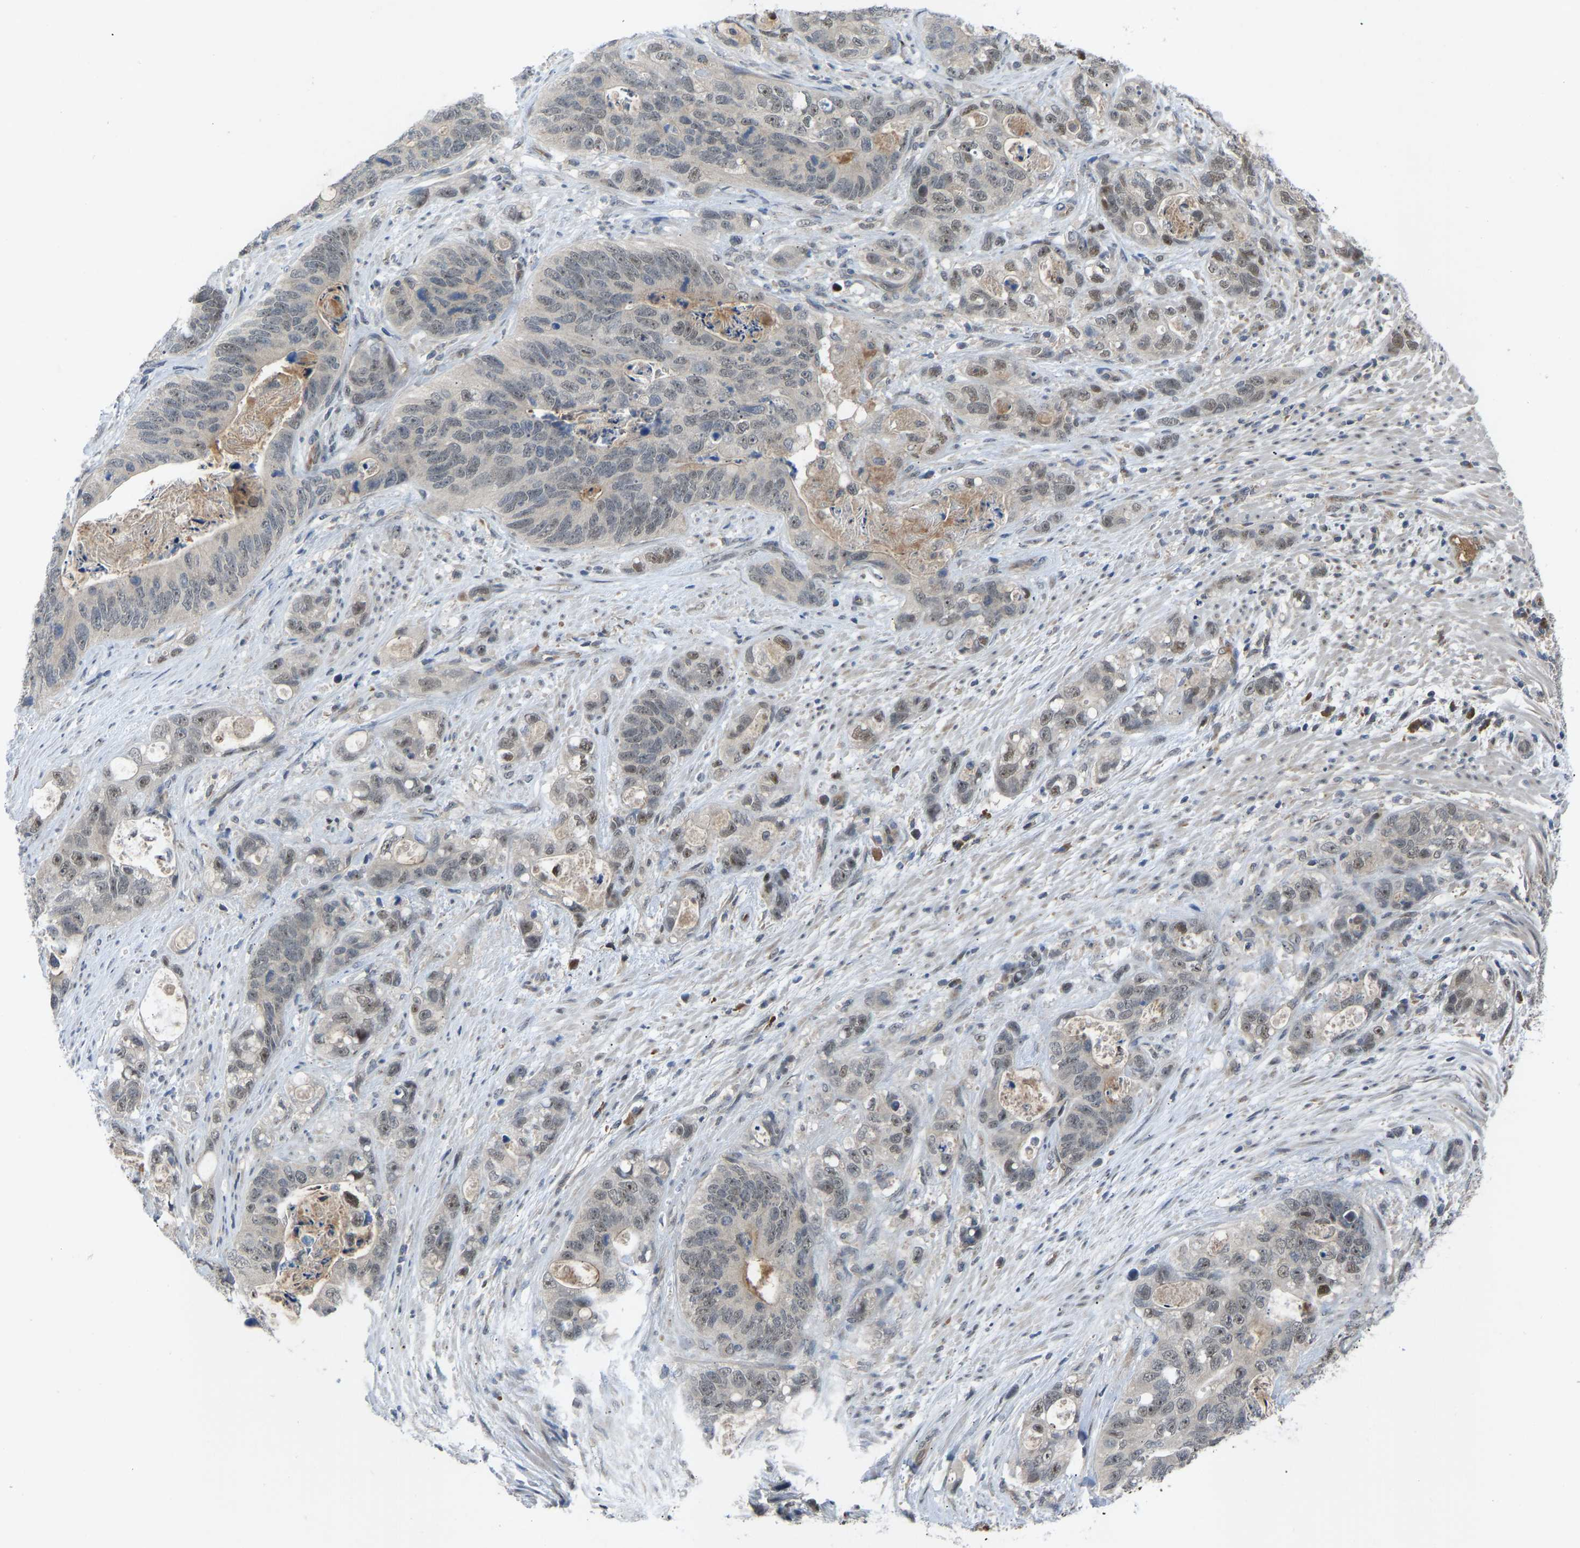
{"staining": {"intensity": "weak", "quantity": "25%-75%", "location": "nuclear"}, "tissue": "stomach cancer", "cell_type": "Tumor cells", "image_type": "cancer", "snomed": [{"axis": "morphology", "description": "Normal tissue, NOS"}, {"axis": "morphology", "description": "Adenocarcinoma, NOS"}, {"axis": "topography", "description": "Stomach"}], "caption": "This is a histology image of IHC staining of stomach cancer (adenocarcinoma), which shows weak staining in the nuclear of tumor cells.", "gene": "ZNF251", "patient": {"sex": "female", "age": 89}}